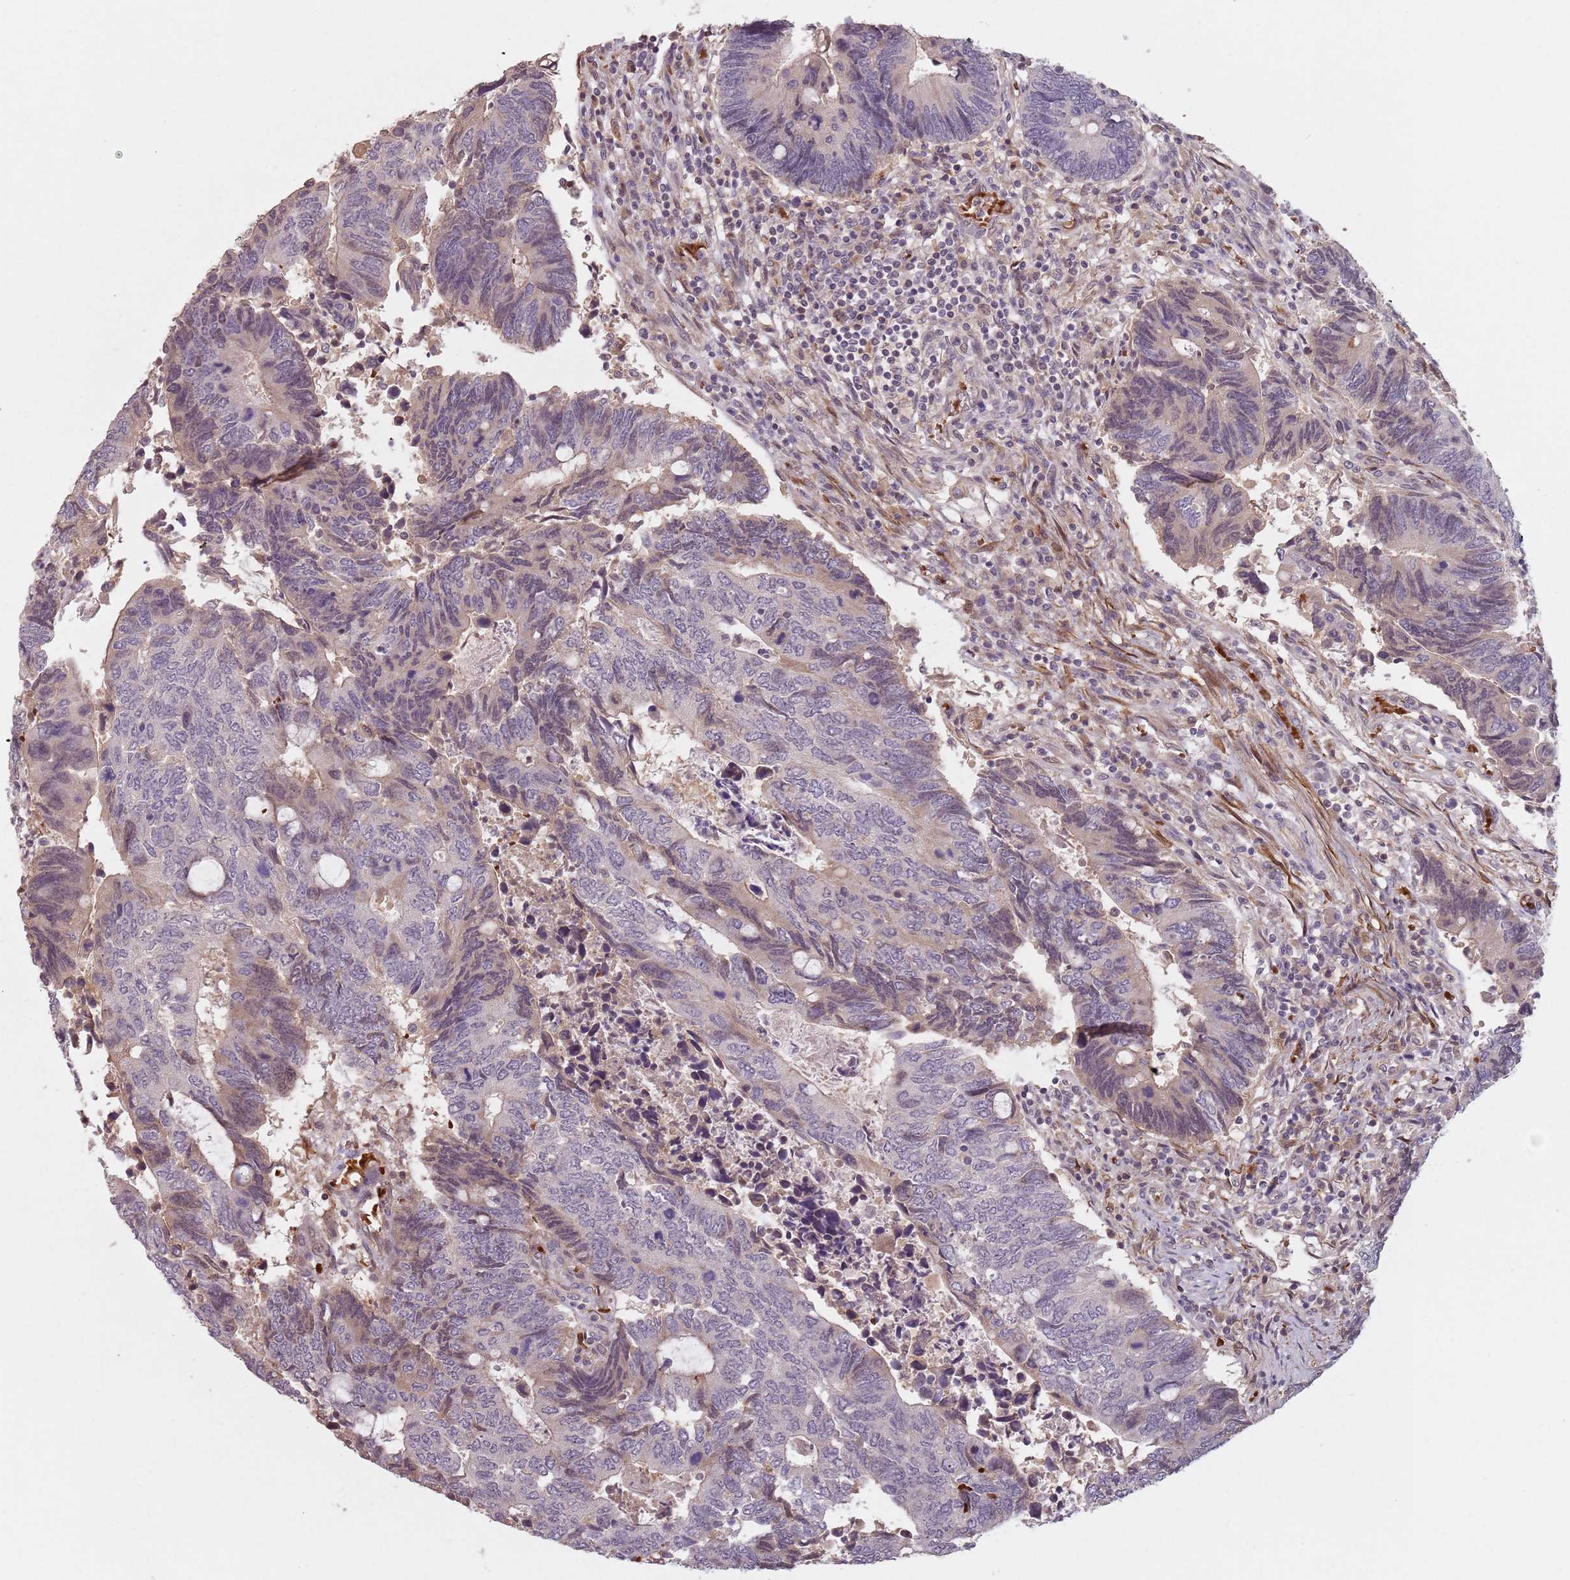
{"staining": {"intensity": "negative", "quantity": "none", "location": "none"}, "tissue": "colorectal cancer", "cell_type": "Tumor cells", "image_type": "cancer", "snomed": [{"axis": "morphology", "description": "Adenocarcinoma, NOS"}, {"axis": "topography", "description": "Colon"}], "caption": "Tumor cells are negative for protein expression in human colorectal cancer (adenocarcinoma).", "gene": "GPR180", "patient": {"sex": "male", "age": 87}}